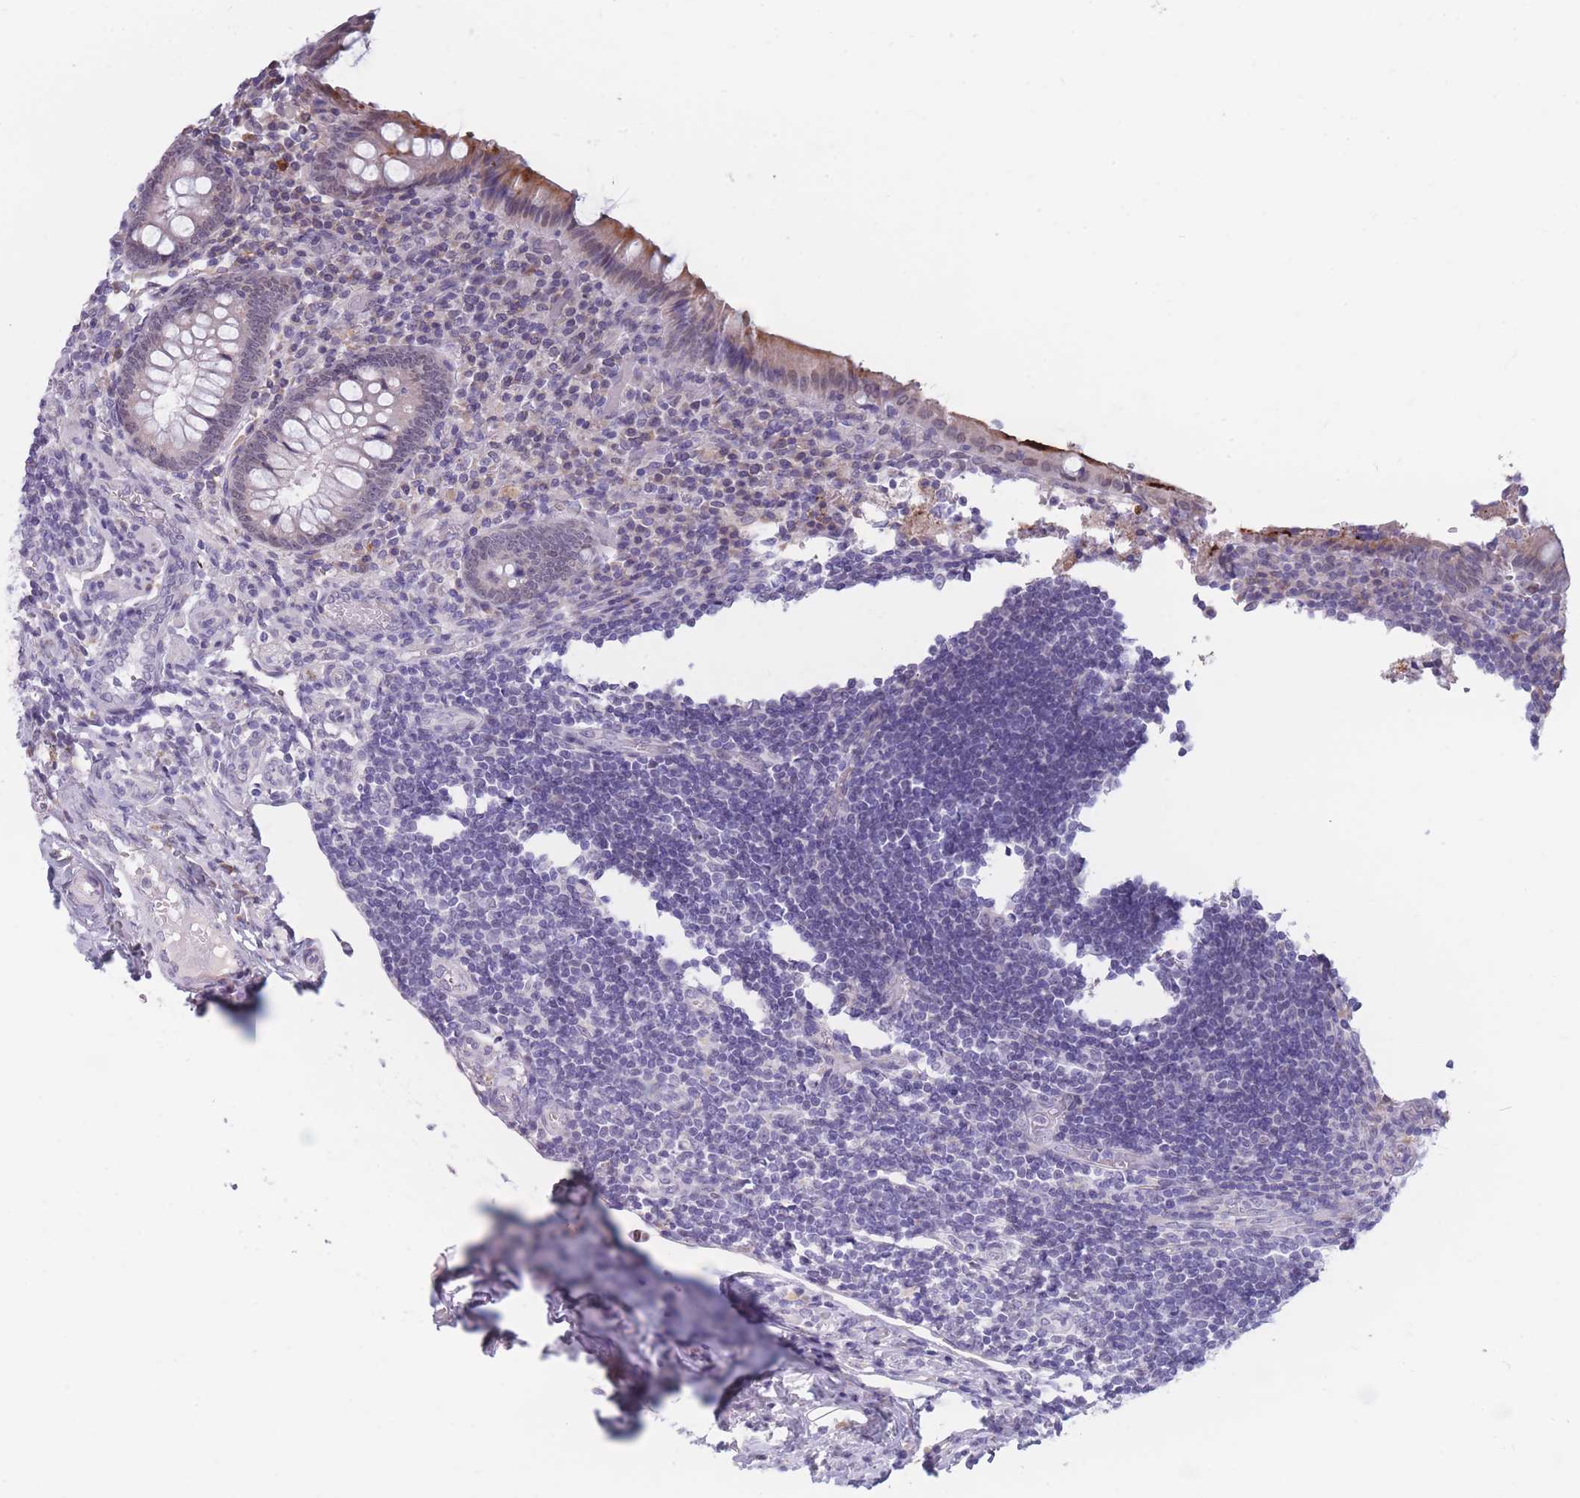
{"staining": {"intensity": "weak", "quantity": "<25%", "location": "cytoplasmic/membranous"}, "tissue": "appendix", "cell_type": "Glandular cells", "image_type": "normal", "snomed": [{"axis": "morphology", "description": "Normal tissue, NOS"}, {"axis": "topography", "description": "Appendix"}], "caption": "High magnification brightfield microscopy of benign appendix stained with DAB (3,3'-diaminobenzidine) (brown) and counterstained with hematoxylin (blue): glandular cells show no significant positivity. (Stains: DAB immunohistochemistry (IHC) with hematoxylin counter stain, Microscopy: brightfield microscopy at high magnification).", "gene": "COL27A1", "patient": {"sex": "female", "age": 17}}